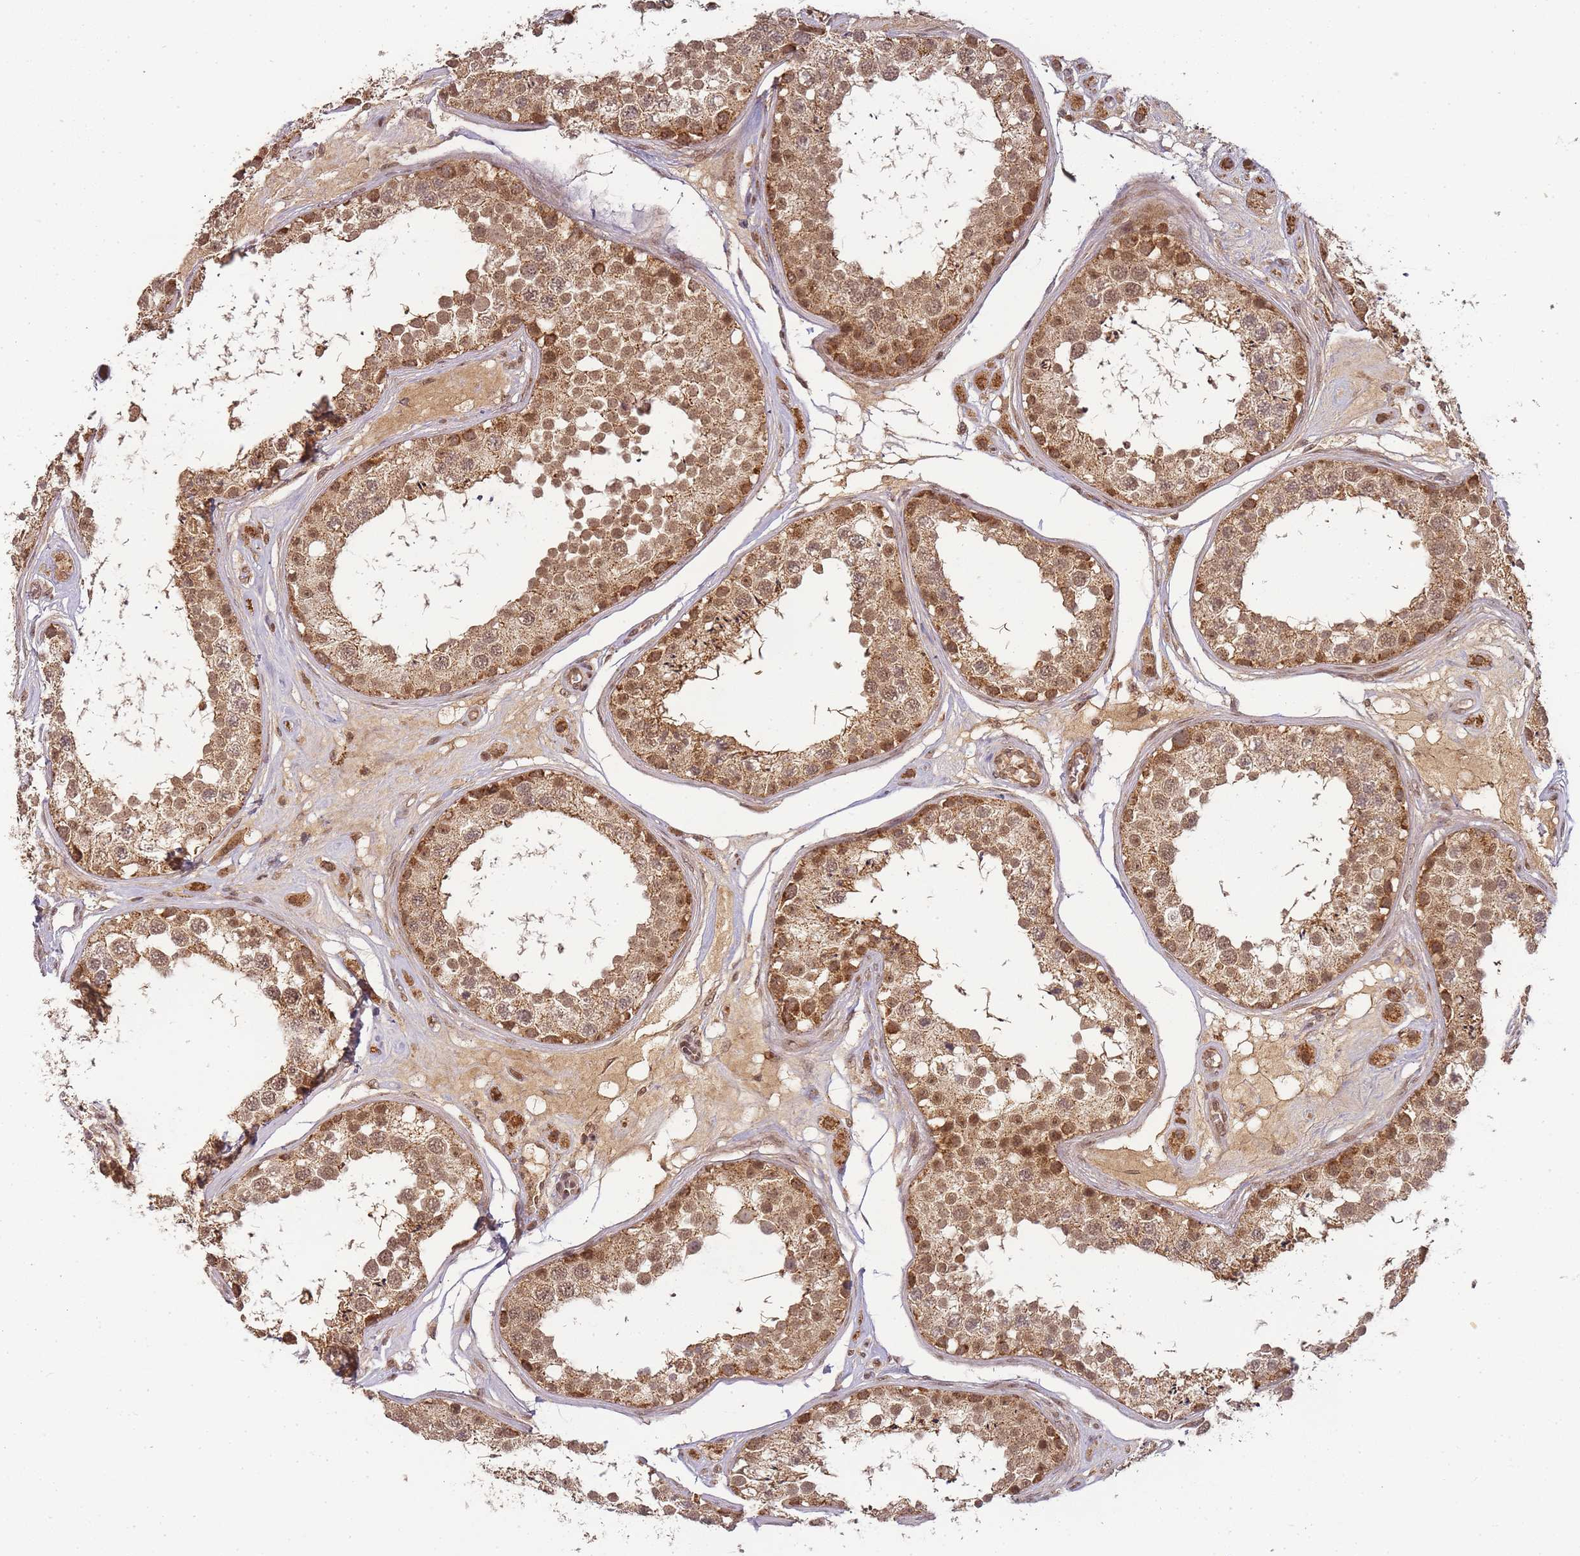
{"staining": {"intensity": "moderate", "quantity": ">75%", "location": "cytoplasmic/membranous"}, "tissue": "testis", "cell_type": "Cells in seminiferous ducts", "image_type": "normal", "snomed": [{"axis": "morphology", "description": "Normal tissue, NOS"}, {"axis": "topography", "description": "Testis"}], "caption": "A high-resolution histopathology image shows immunohistochemistry staining of benign testis, which exhibits moderate cytoplasmic/membranous positivity in approximately >75% of cells in seminiferous ducts. The protein of interest is shown in brown color, while the nuclei are stained blue.", "gene": "ZNF497", "patient": {"sex": "male", "age": 25}}